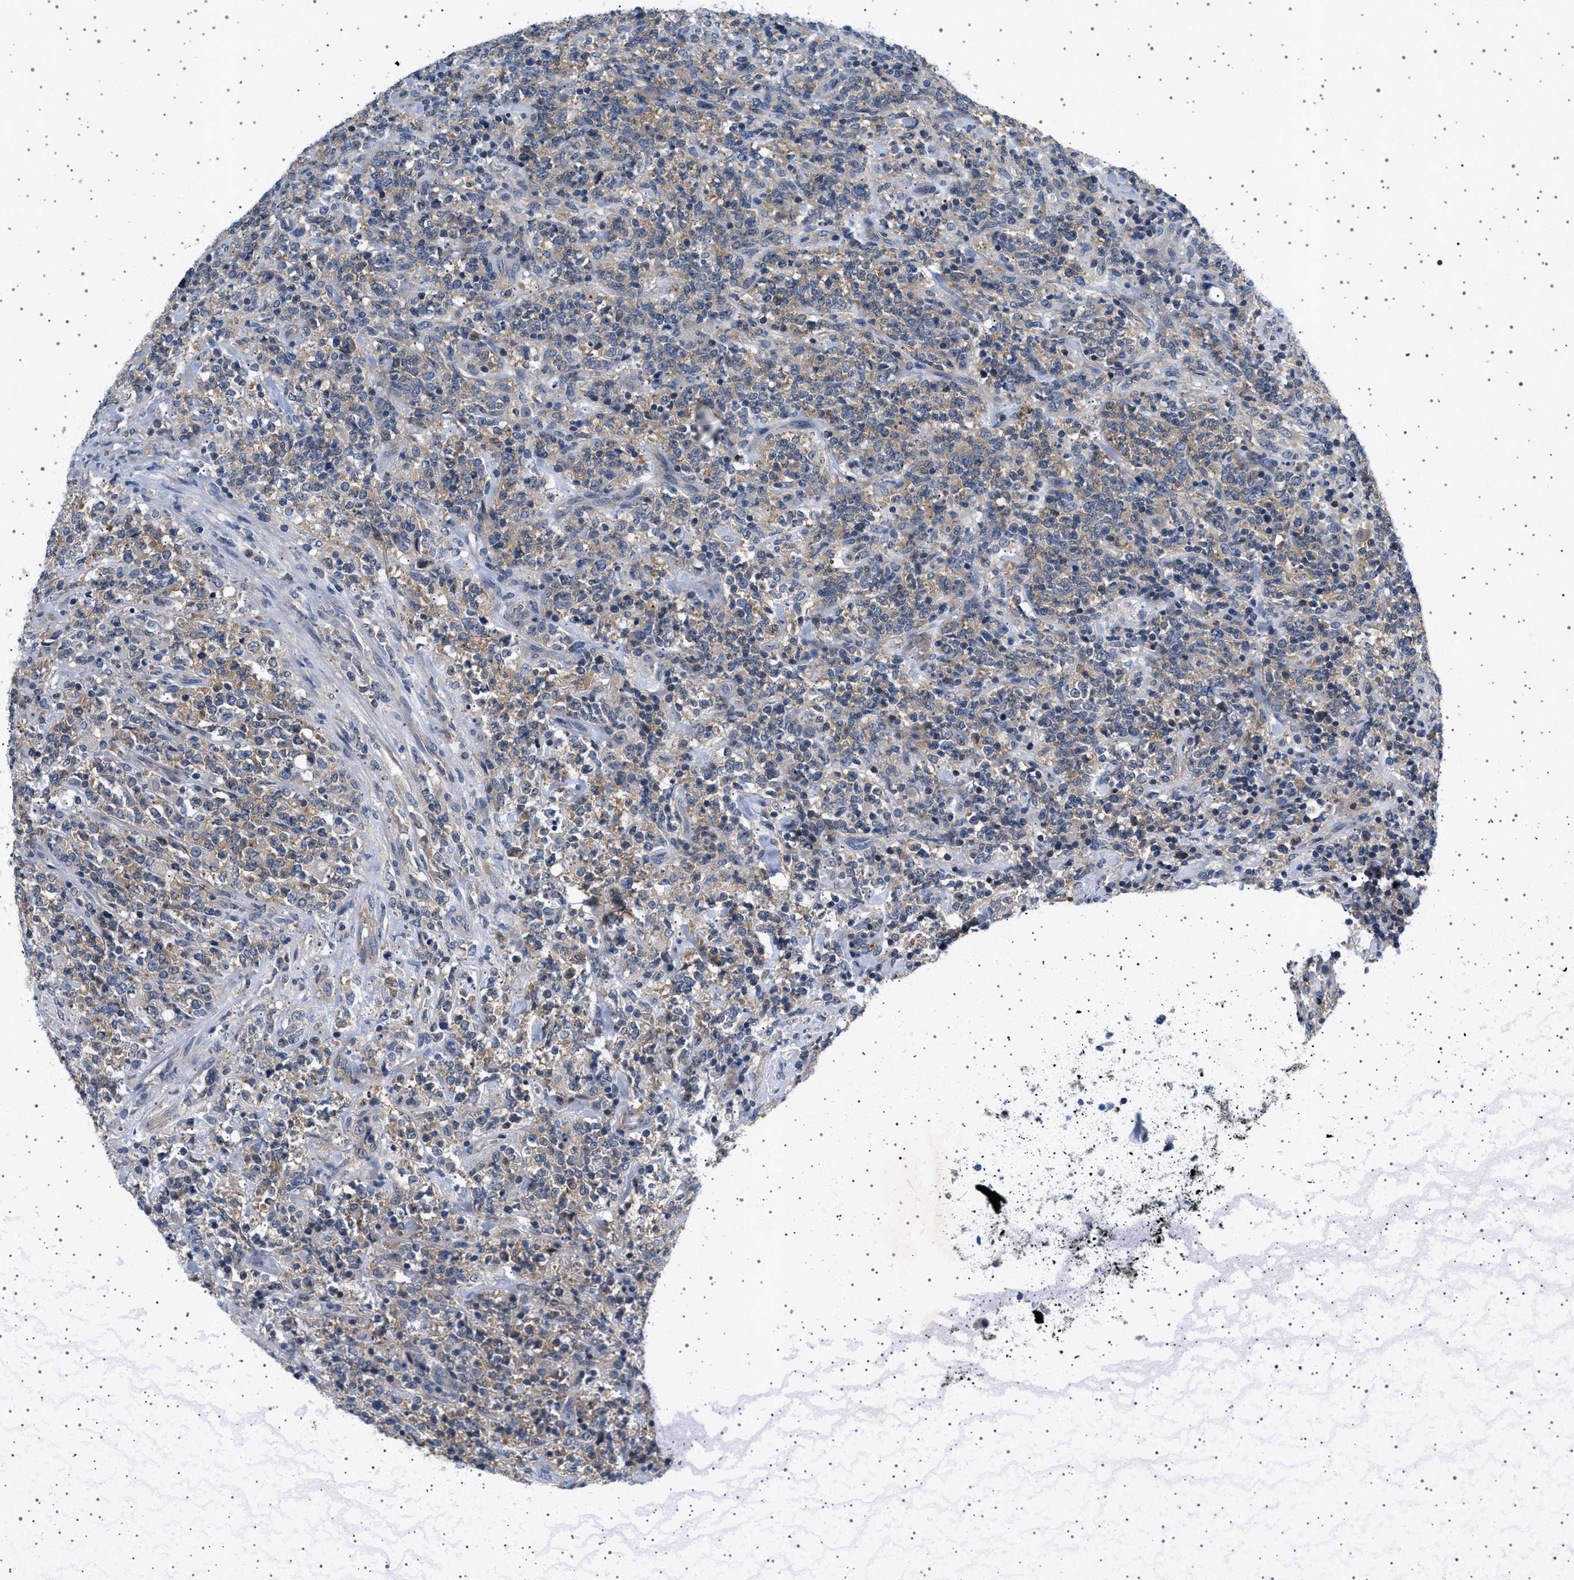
{"staining": {"intensity": "weak", "quantity": ">75%", "location": "cytoplasmic/membranous"}, "tissue": "lymphoma", "cell_type": "Tumor cells", "image_type": "cancer", "snomed": [{"axis": "morphology", "description": "Malignant lymphoma, non-Hodgkin's type, High grade"}, {"axis": "topography", "description": "Soft tissue"}], "caption": "Tumor cells exhibit weak cytoplasmic/membranous positivity in about >75% of cells in malignant lymphoma, non-Hodgkin's type (high-grade). Ihc stains the protein in brown and the nuclei are stained blue.", "gene": "PLPP6", "patient": {"sex": "male", "age": 18}}